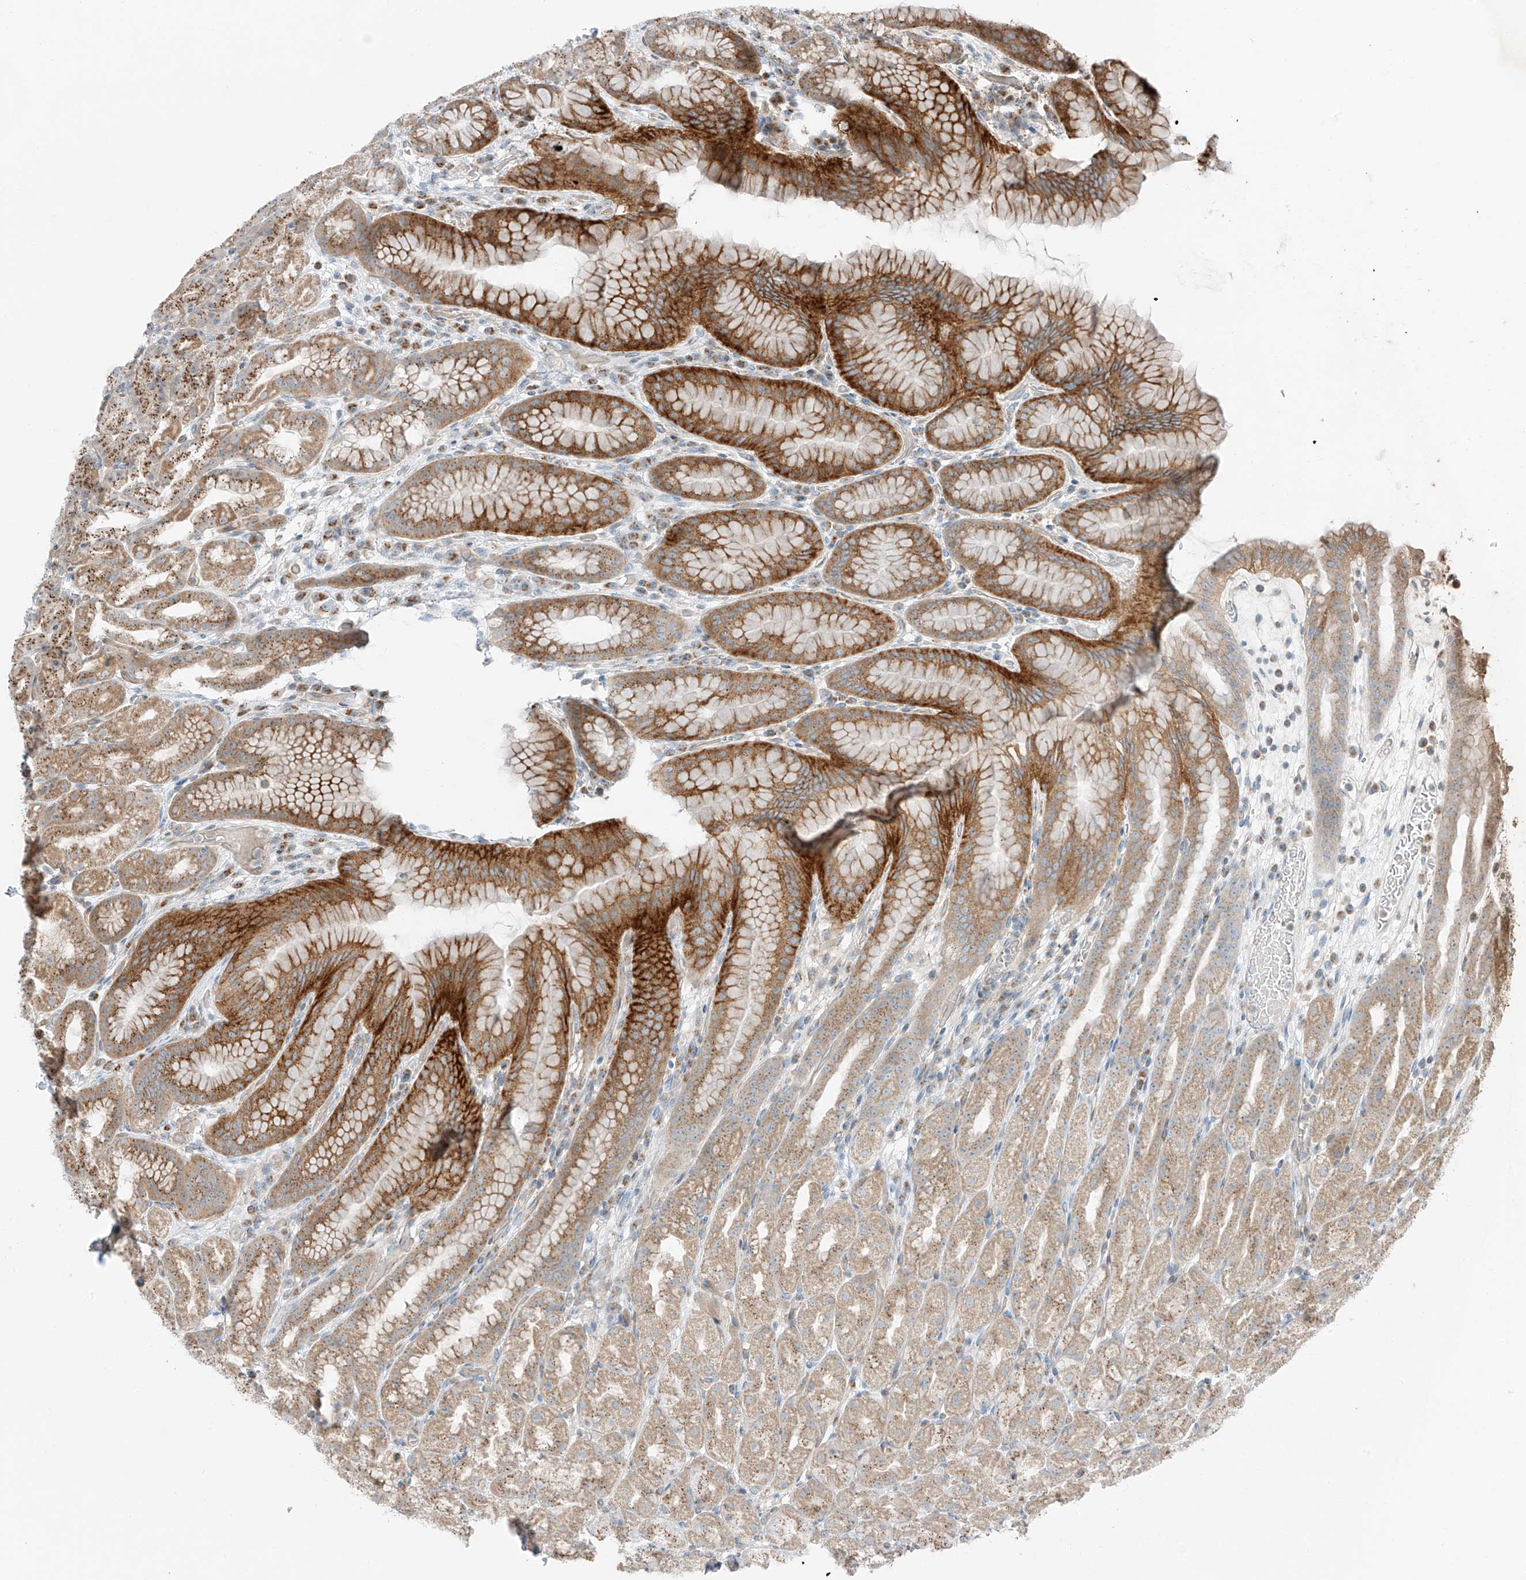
{"staining": {"intensity": "moderate", "quantity": ">75%", "location": "cytoplasmic/membranous"}, "tissue": "stomach", "cell_type": "Glandular cells", "image_type": "normal", "snomed": [{"axis": "morphology", "description": "Normal tissue, NOS"}, {"axis": "topography", "description": "Stomach, upper"}], "caption": "IHC micrograph of normal stomach: human stomach stained using immunohistochemistry exhibits medium levels of moderate protein expression localized specifically in the cytoplasmic/membranous of glandular cells, appearing as a cytoplasmic/membranous brown color.", "gene": "USP48", "patient": {"sex": "male", "age": 68}}